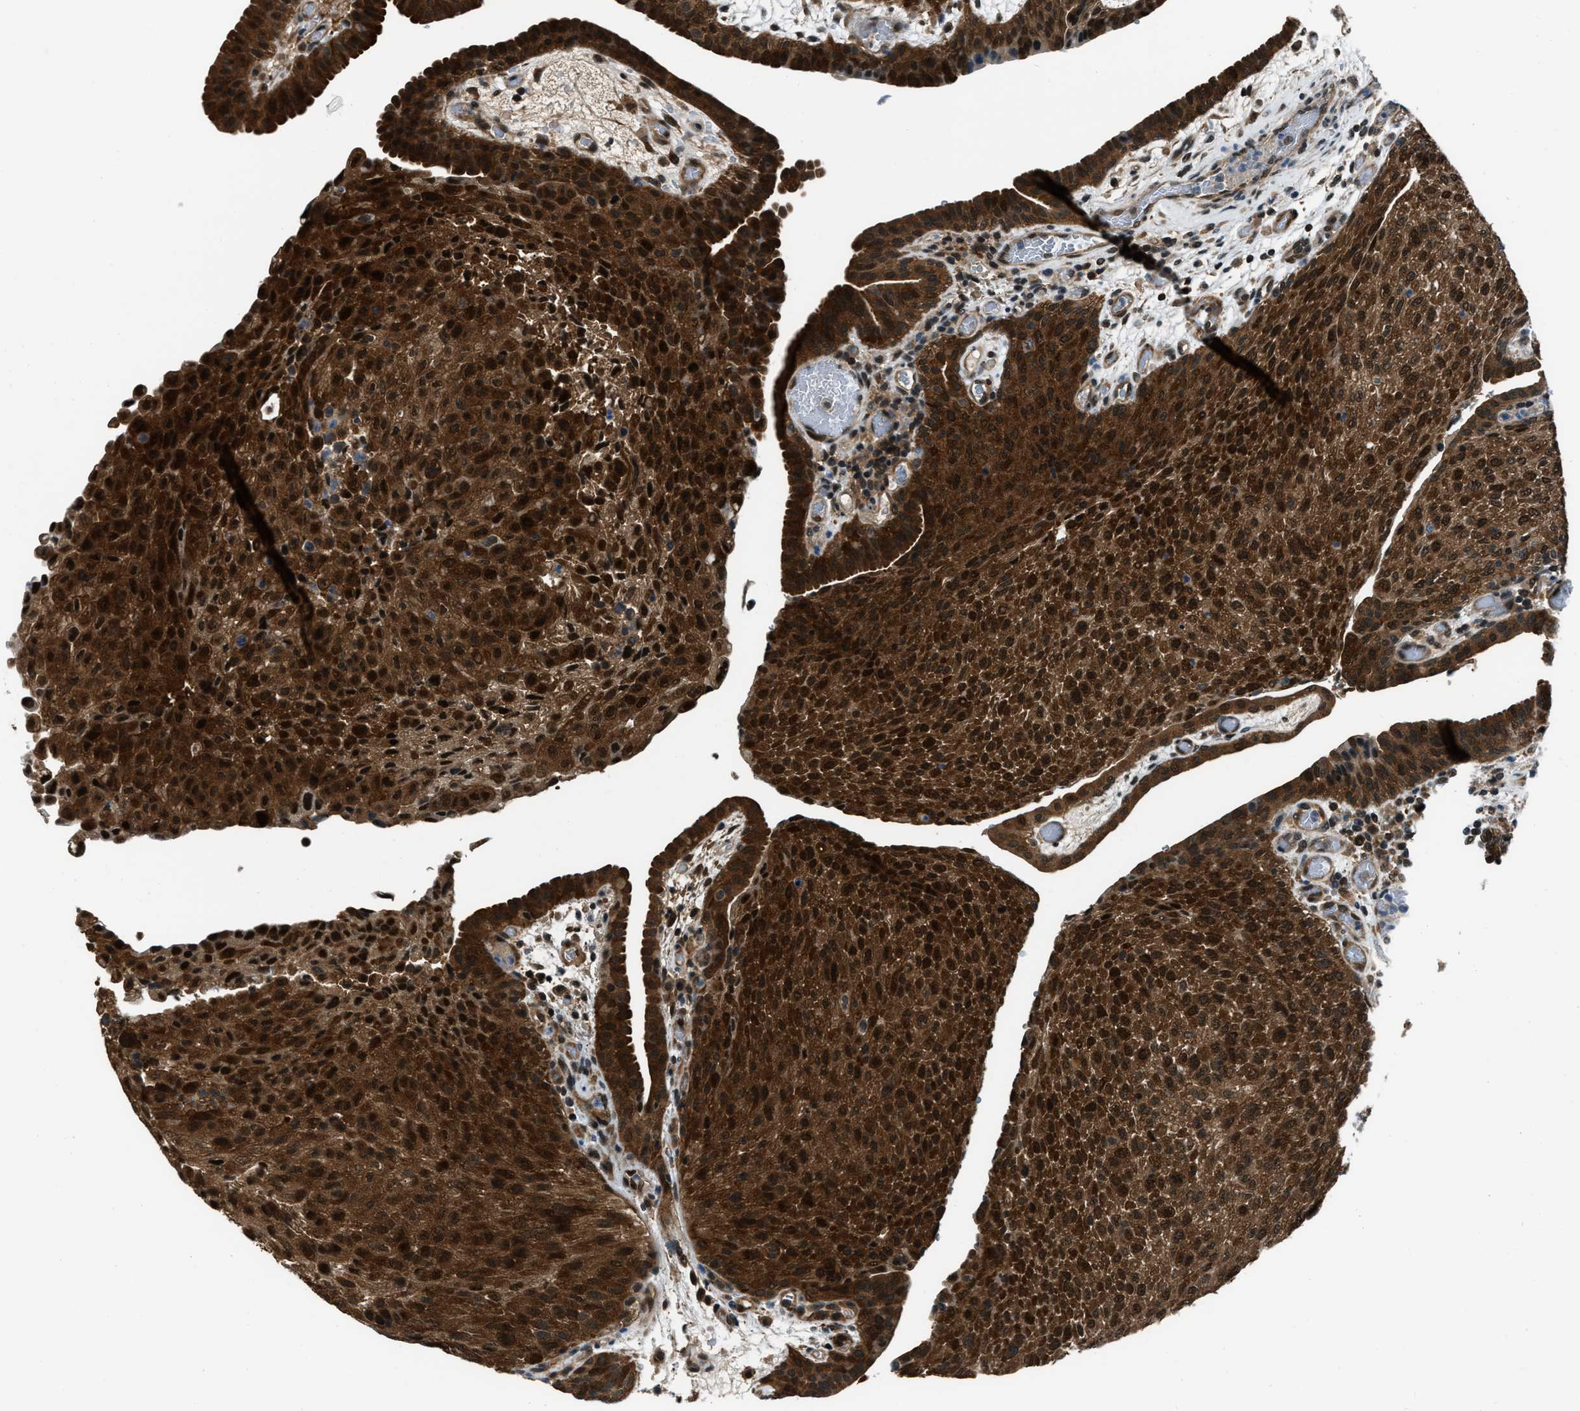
{"staining": {"intensity": "strong", "quantity": ">75%", "location": "cytoplasmic/membranous,nuclear"}, "tissue": "urothelial cancer", "cell_type": "Tumor cells", "image_type": "cancer", "snomed": [{"axis": "morphology", "description": "Urothelial carcinoma, Low grade"}, {"axis": "morphology", "description": "Urothelial carcinoma, High grade"}, {"axis": "topography", "description": "Urinary bladder"}], "caption": "A histopathology image of human low-grade urothelial carcinoma stained for a protein demonstrates strong cytoplasmic/membranous and nuclear brown staining in tumor cells.", "gene": "NUDCD3", "patient": {"sex": "male", "age": 35}}